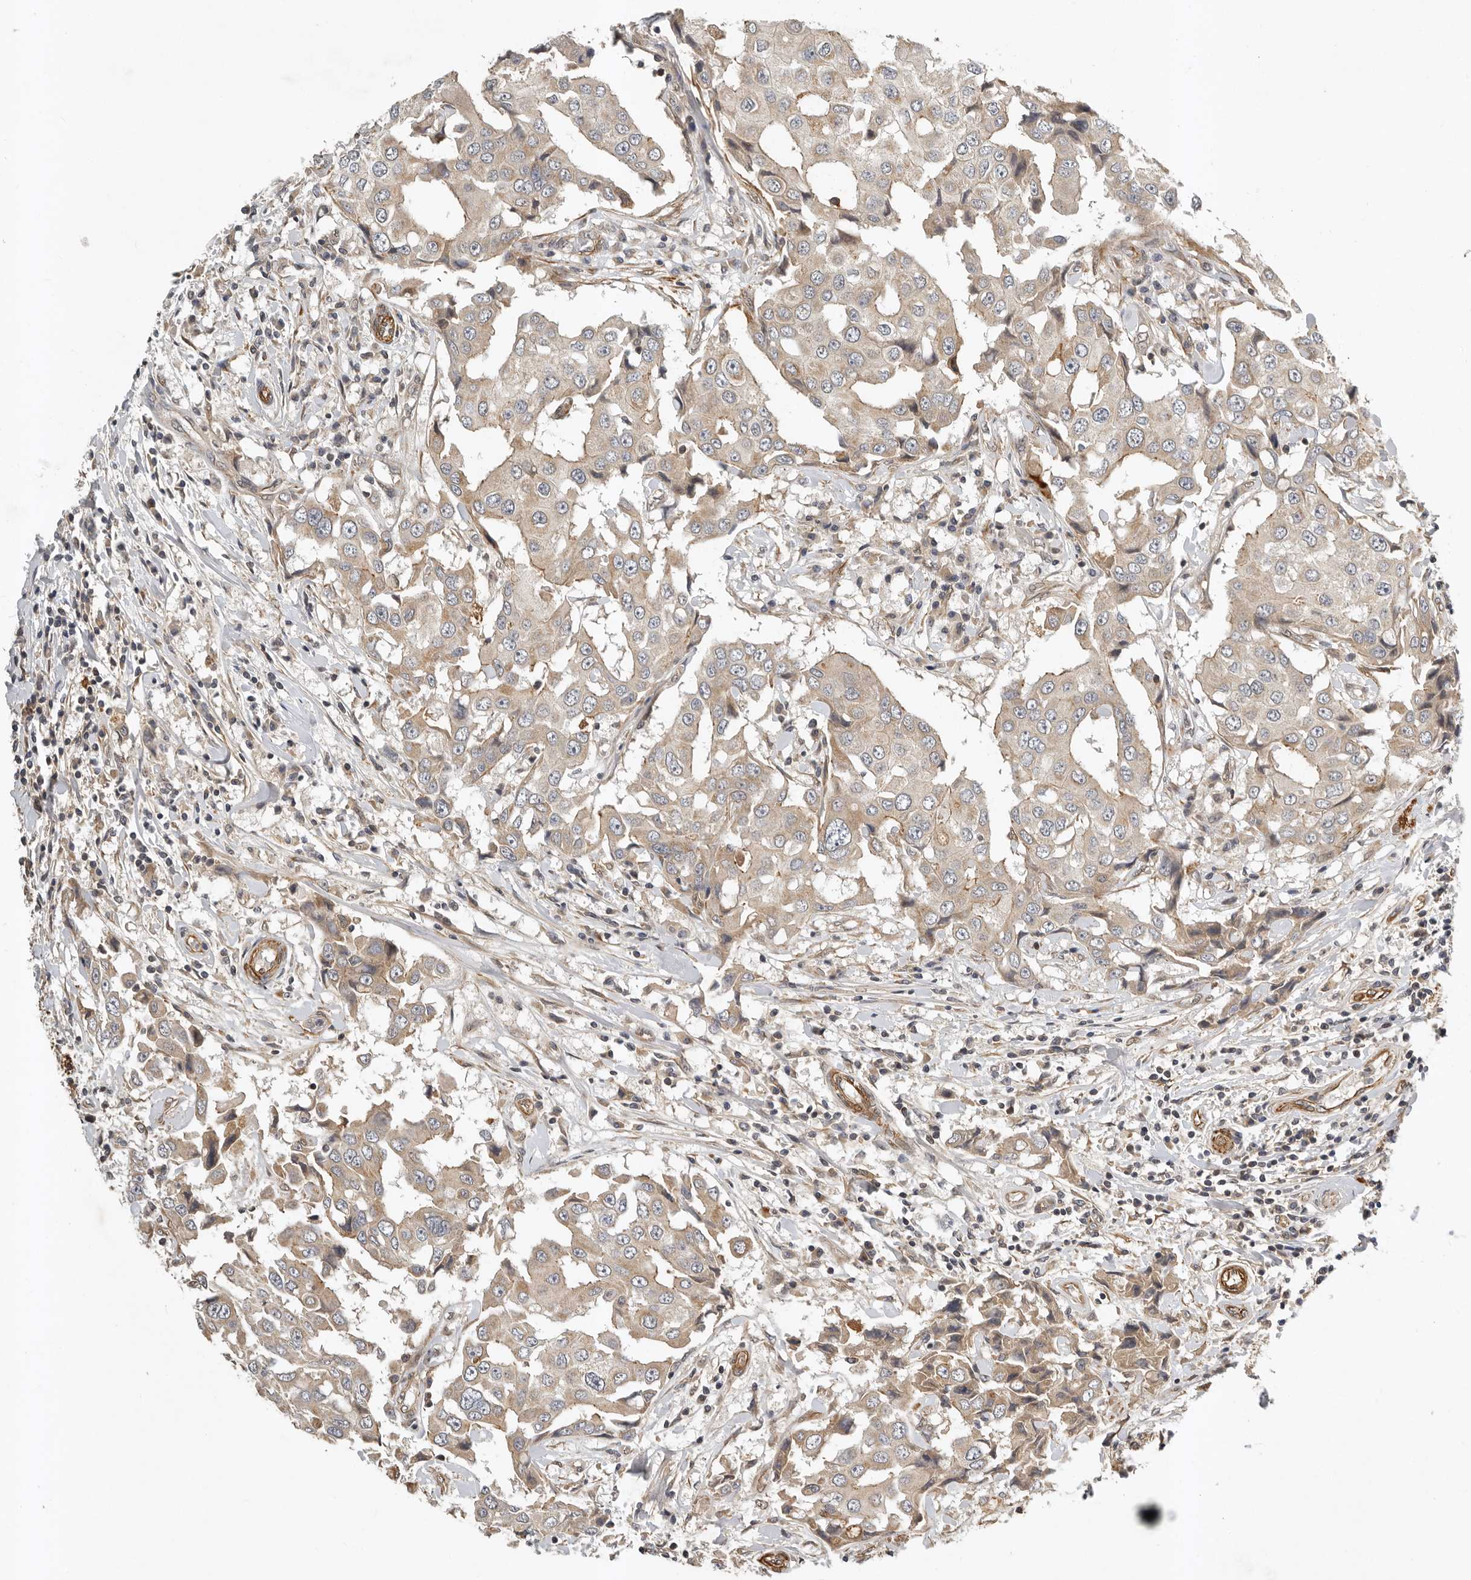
{"staining": {"intensity": "weak", "quantity": ">75%", "location": "cytoplasmic/membranous"}, "tissue": "breast cancer", "cell_type": "Tumor cells", "image_type": "cancer", "snomed": [{"axis": "morphology", "description": "Duct carcinoma"}, {"axis": "topography", "description": "Breast"}], "caption": "A photomicrograph of human invasive ductal carcinoma (breast) stained for a protein displays weak cytoplasmic/membranous brown staining in tumor cells.", "gene": "RNF157", "patient": {"sex": "female", "age": 27}}